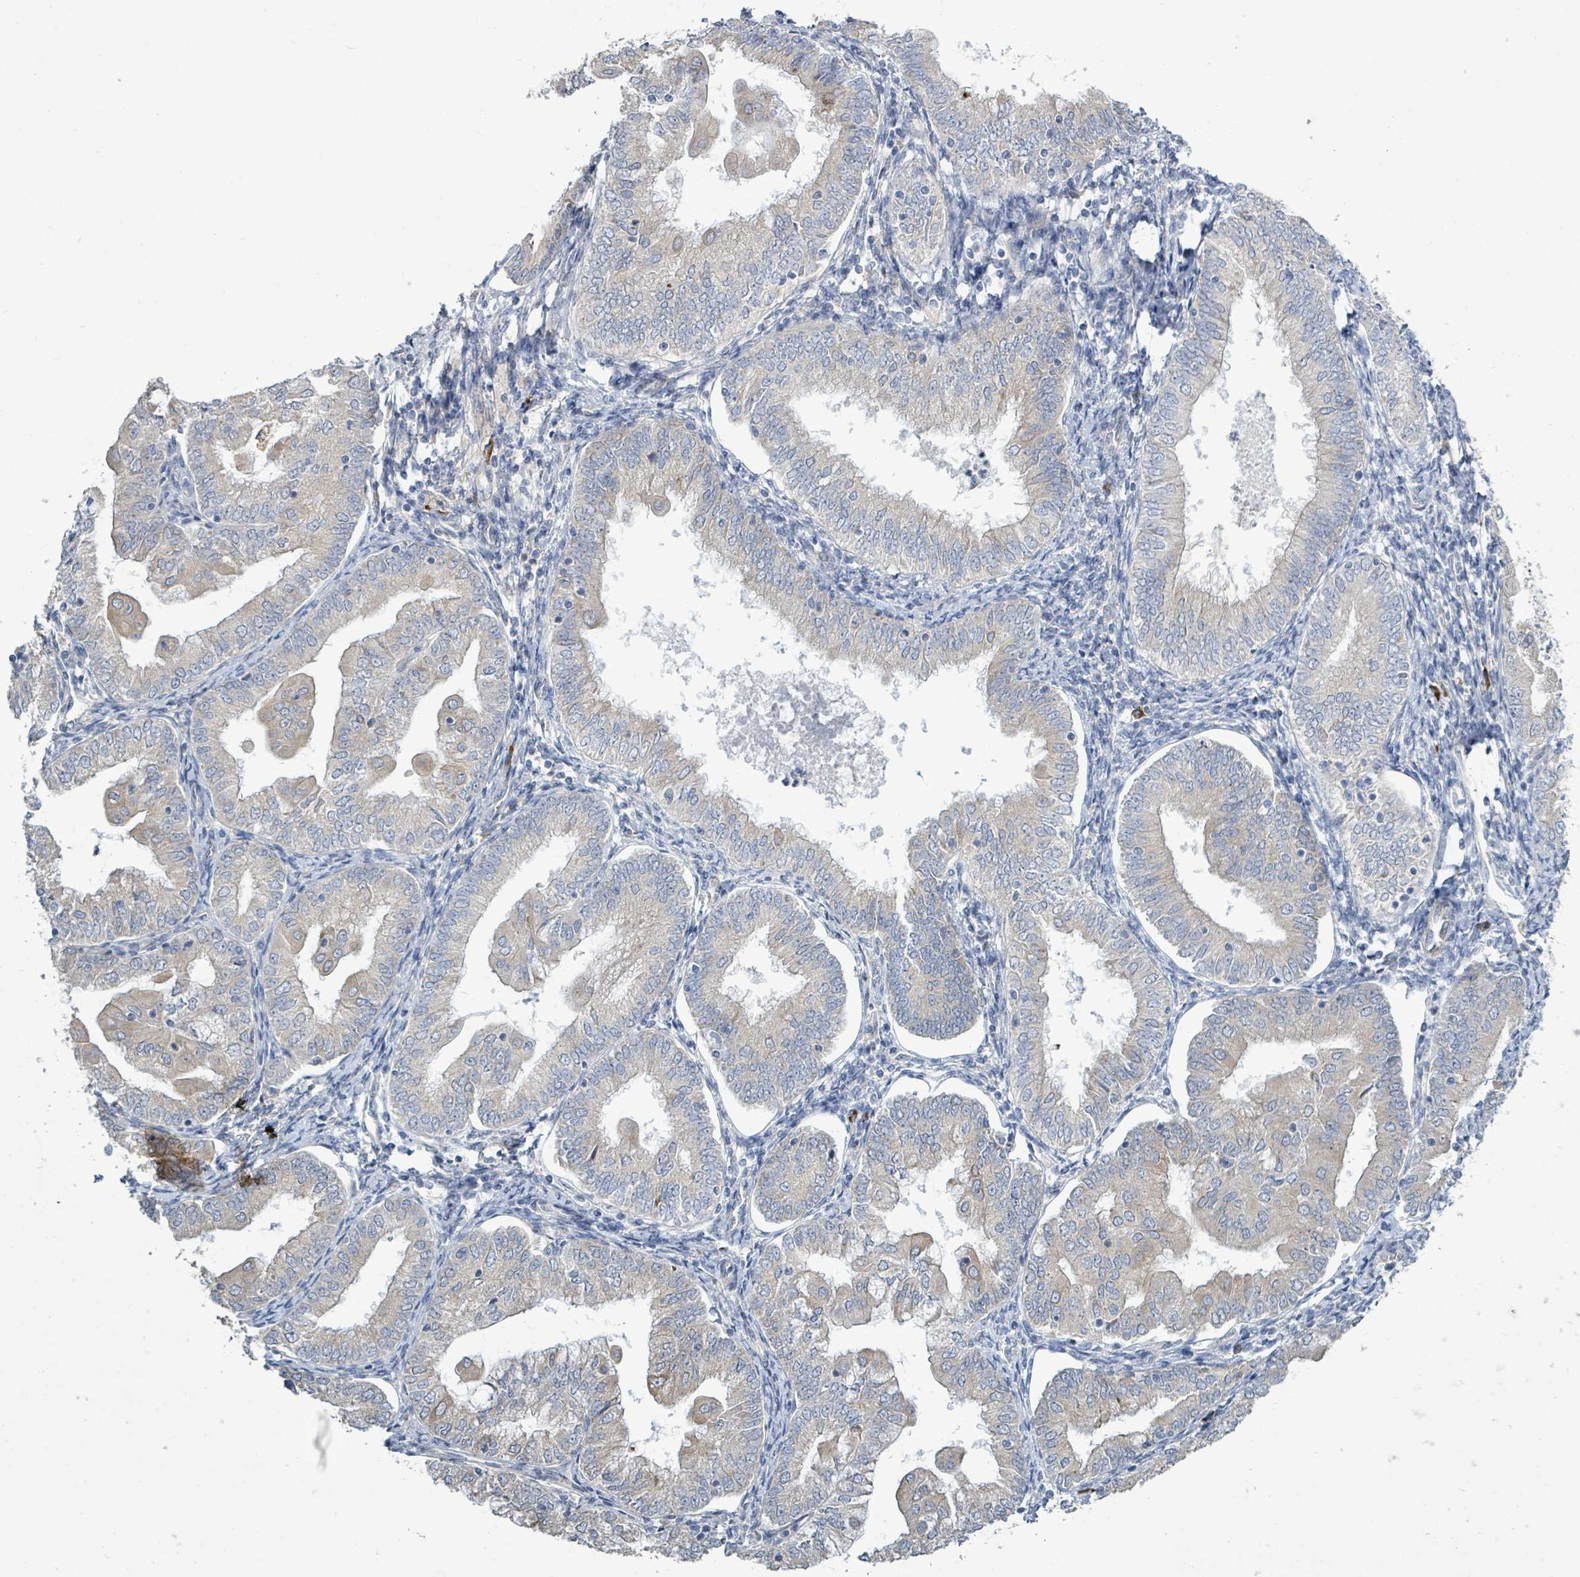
{"staining": {"intensity": "weak", "quantity": "25%-75%", "location": "cytoplasmic/membranous"}, "tissue": "endometrial cancer", "cell_type": "Tumor cells", "image_type": "cancer", "snomed": [{"axis": "morphology", "description": "Adenocarcinoma, NOS"}, {"axis": "topography", "description": "Endometrium"}], "caption": "Weak cytoplasmic/membranous staining for a protein is identified in about 25%-75% of tumor cells of endometrial adenocarcinoma using immunohistochemistry (IHC).", "gene": "SIRPB1", "patient": {"sex": "female", "age": 55}}